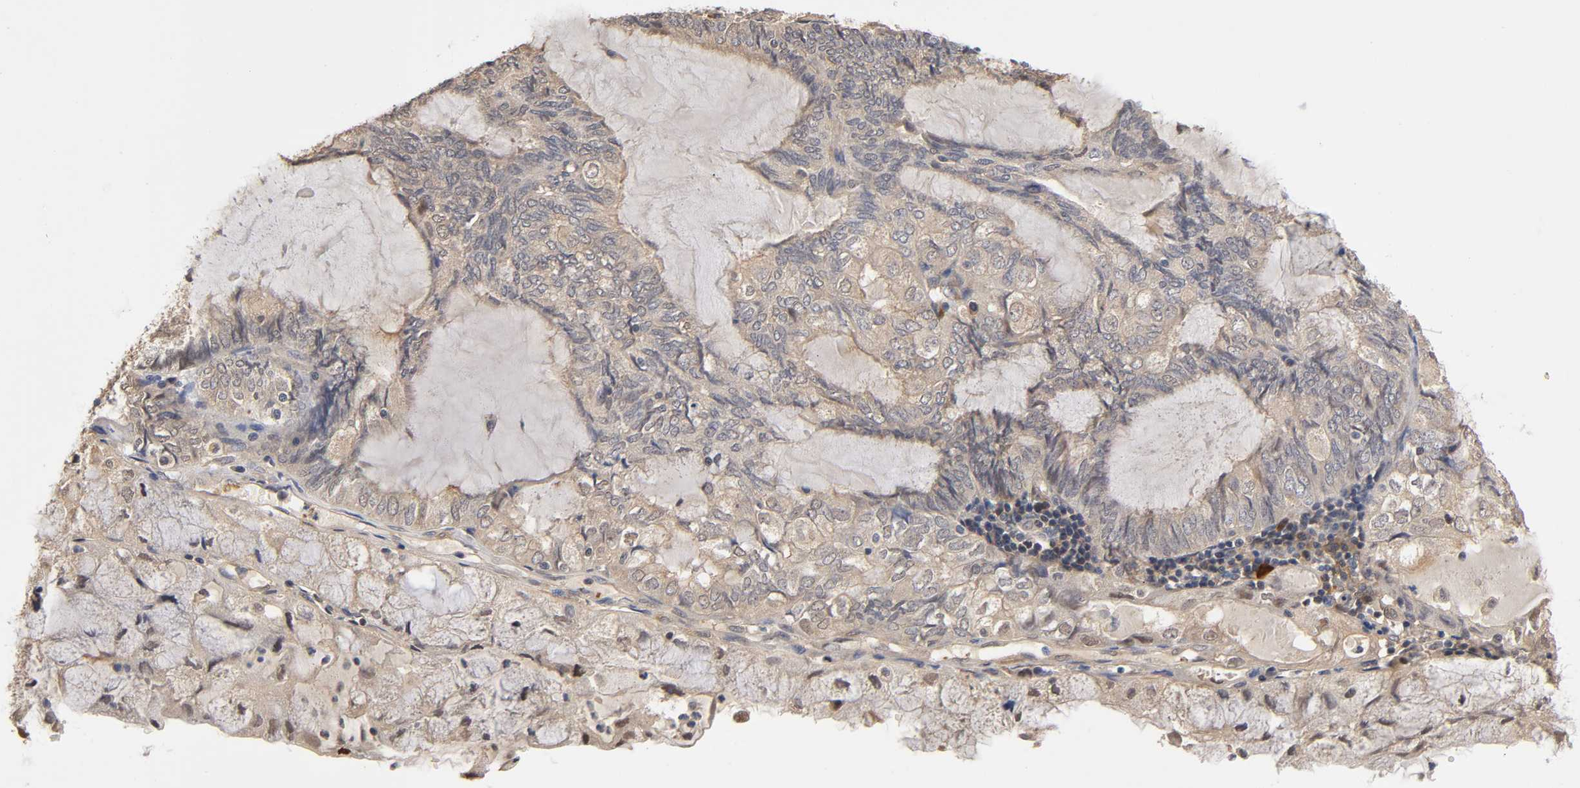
{"staining": {"intensity": "weak", "quantity": ">75%", "location": "cytoplasmic/membranous"}, "tissue": "endometrial cancer", "cell_type": "Tumor cells", "image_type": "cancer", "snomed": [{"axis": "morphology", "description": "Adenocarcinoma, NOS"}, {"axis": "topography", "description": "Endometrium"}], "caption": "This image exhibits IHC staining of adenocarcinoma (endometrial), with low weak cytoplasmic/membranous staining in approximately >75% of tumor cells.", "gene": "PDE5A", "patient": {"sex": "female", "age": 81}}